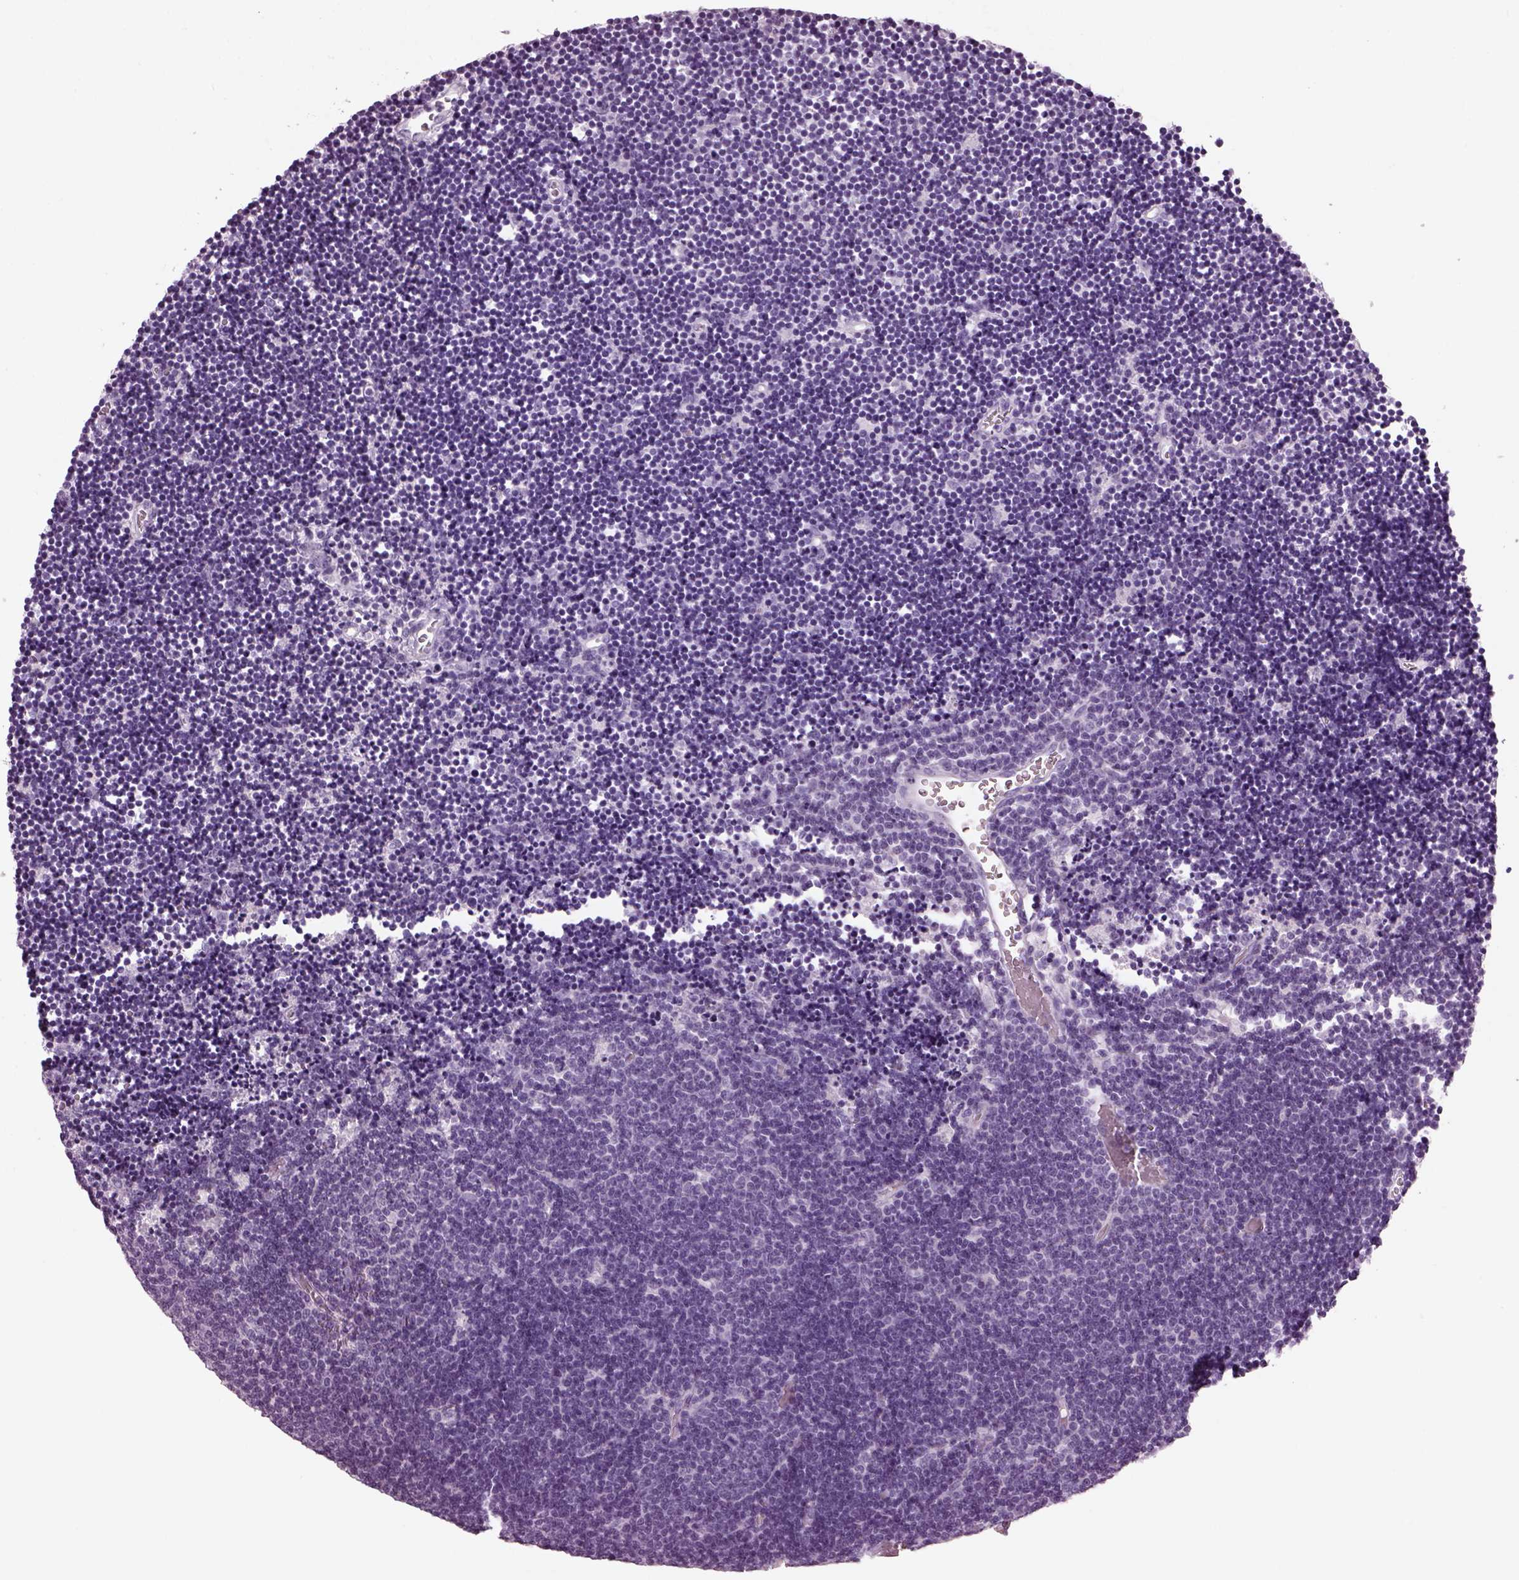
{"staining": {"intensity": "negative", "quantity": "none", "location": "none"}, "tissue": "lymphoma", "cell_type": "Tumor cells", "image_type": "cancer", "snomed": [{"axis": "morphology", "description": "Malignant lymphoma, non-Hodgkin's type, Low grade"}, {"axis": "topography", "description": "Brain"}], "caption": "Malignant lymphoma, non-Hodgkin's type (low-grade) was stained to show a protein in brown. There is no significant staining in tumor cells. (DAB immunohistochemistry with hematoxylin counter stain).", "gene": "KRTAP3-2", "patient": {"sex": "female", "age": 66}}